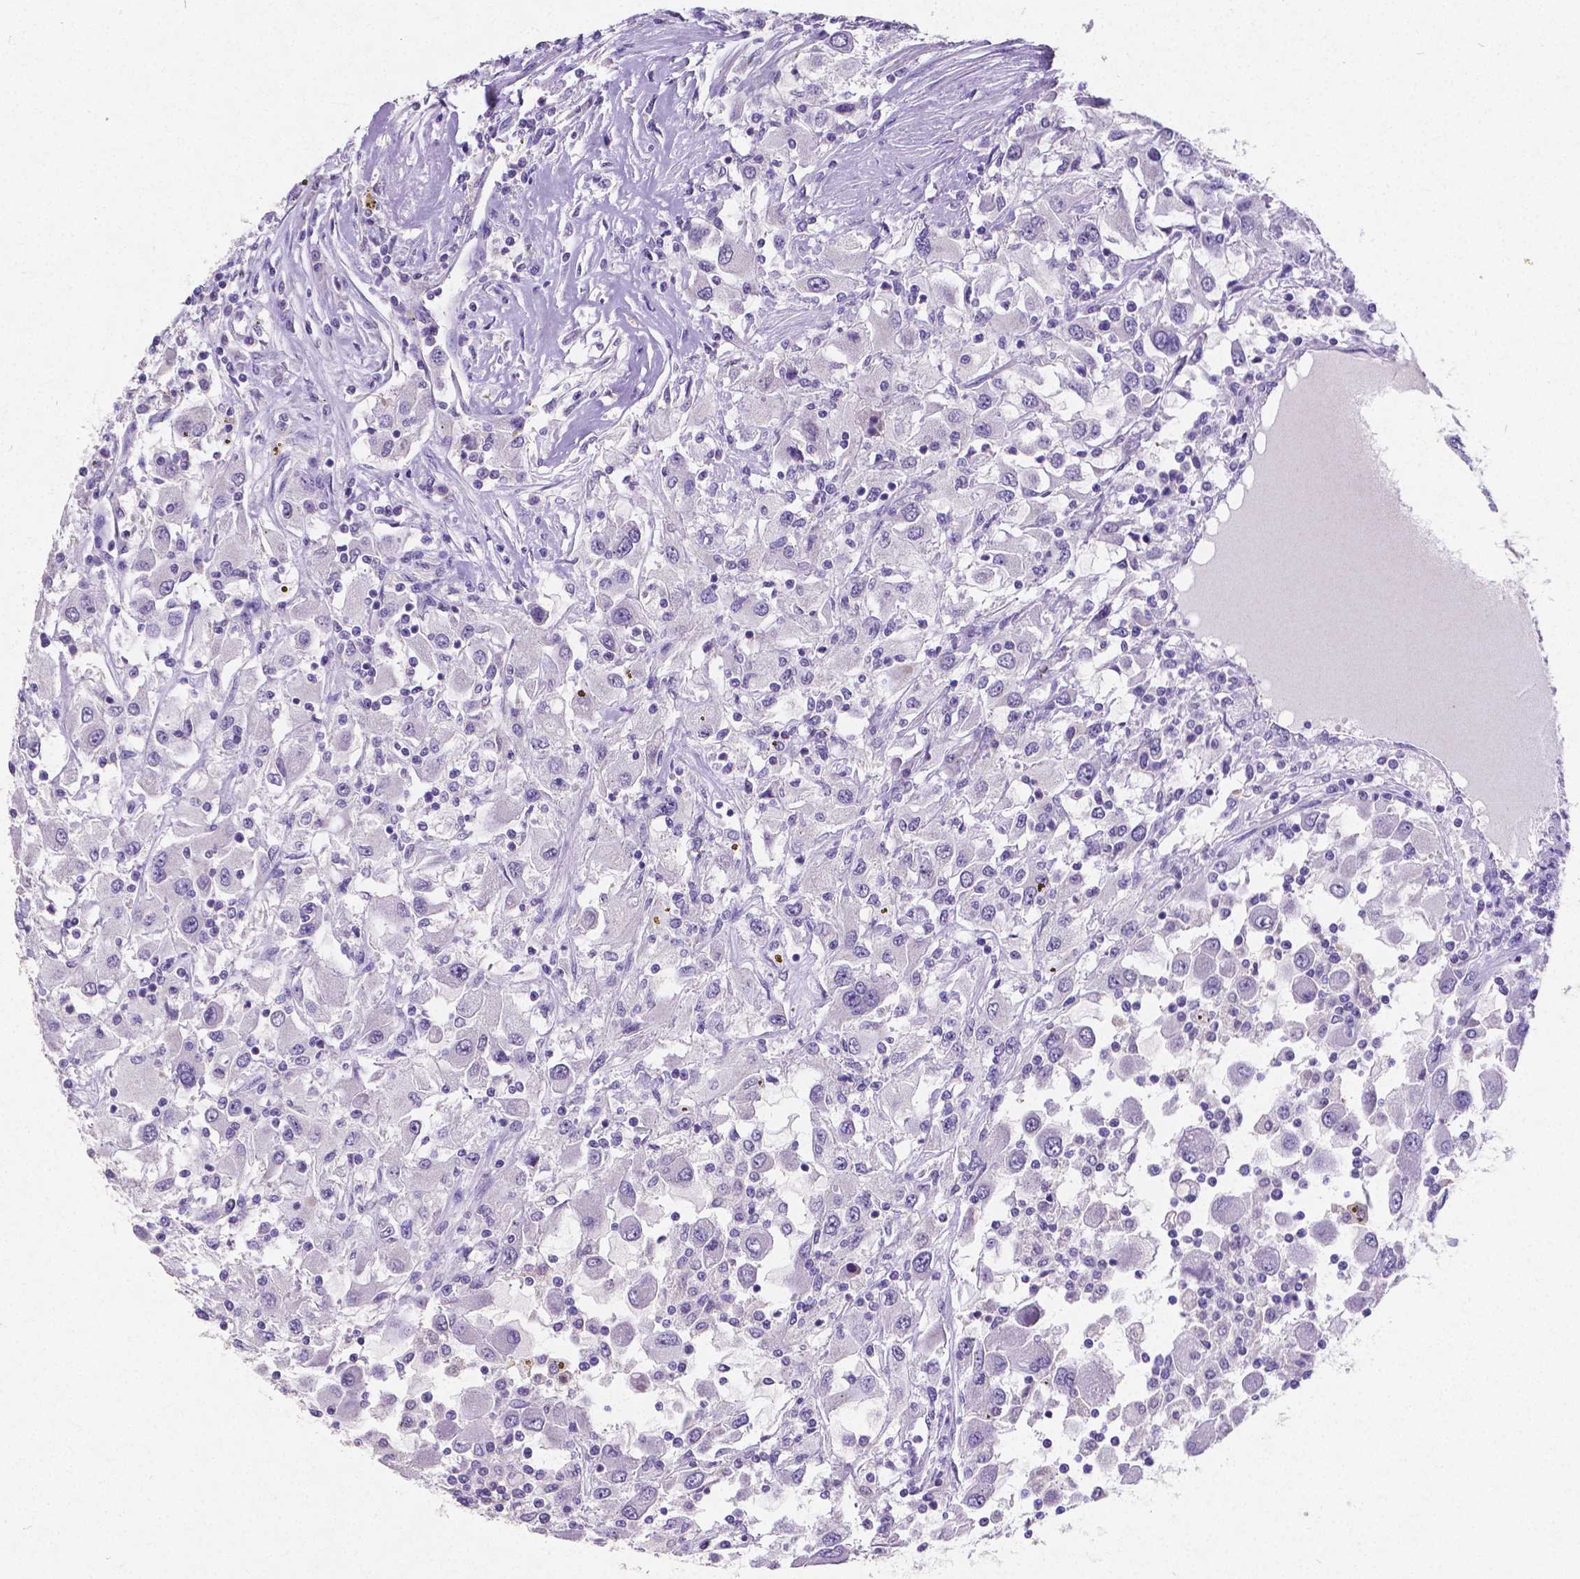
{"staining": {"intensity": "negative", "quantity": "none", "location": "none"}, "tissue": "renal cancer", "cell_type": "Tumor cells", "image_type": "cancer", "snomed": [{"axis": "morphology", "description": "Adenocarcinoma, NOS"}, {"axis": "topography", "description": "Kidney"}], "caption": "The micrograph demonstrates no staining of tumor cells in renal cancer.", "gene": "SATB2", "patient": {"sex": "female", "age": 67}}